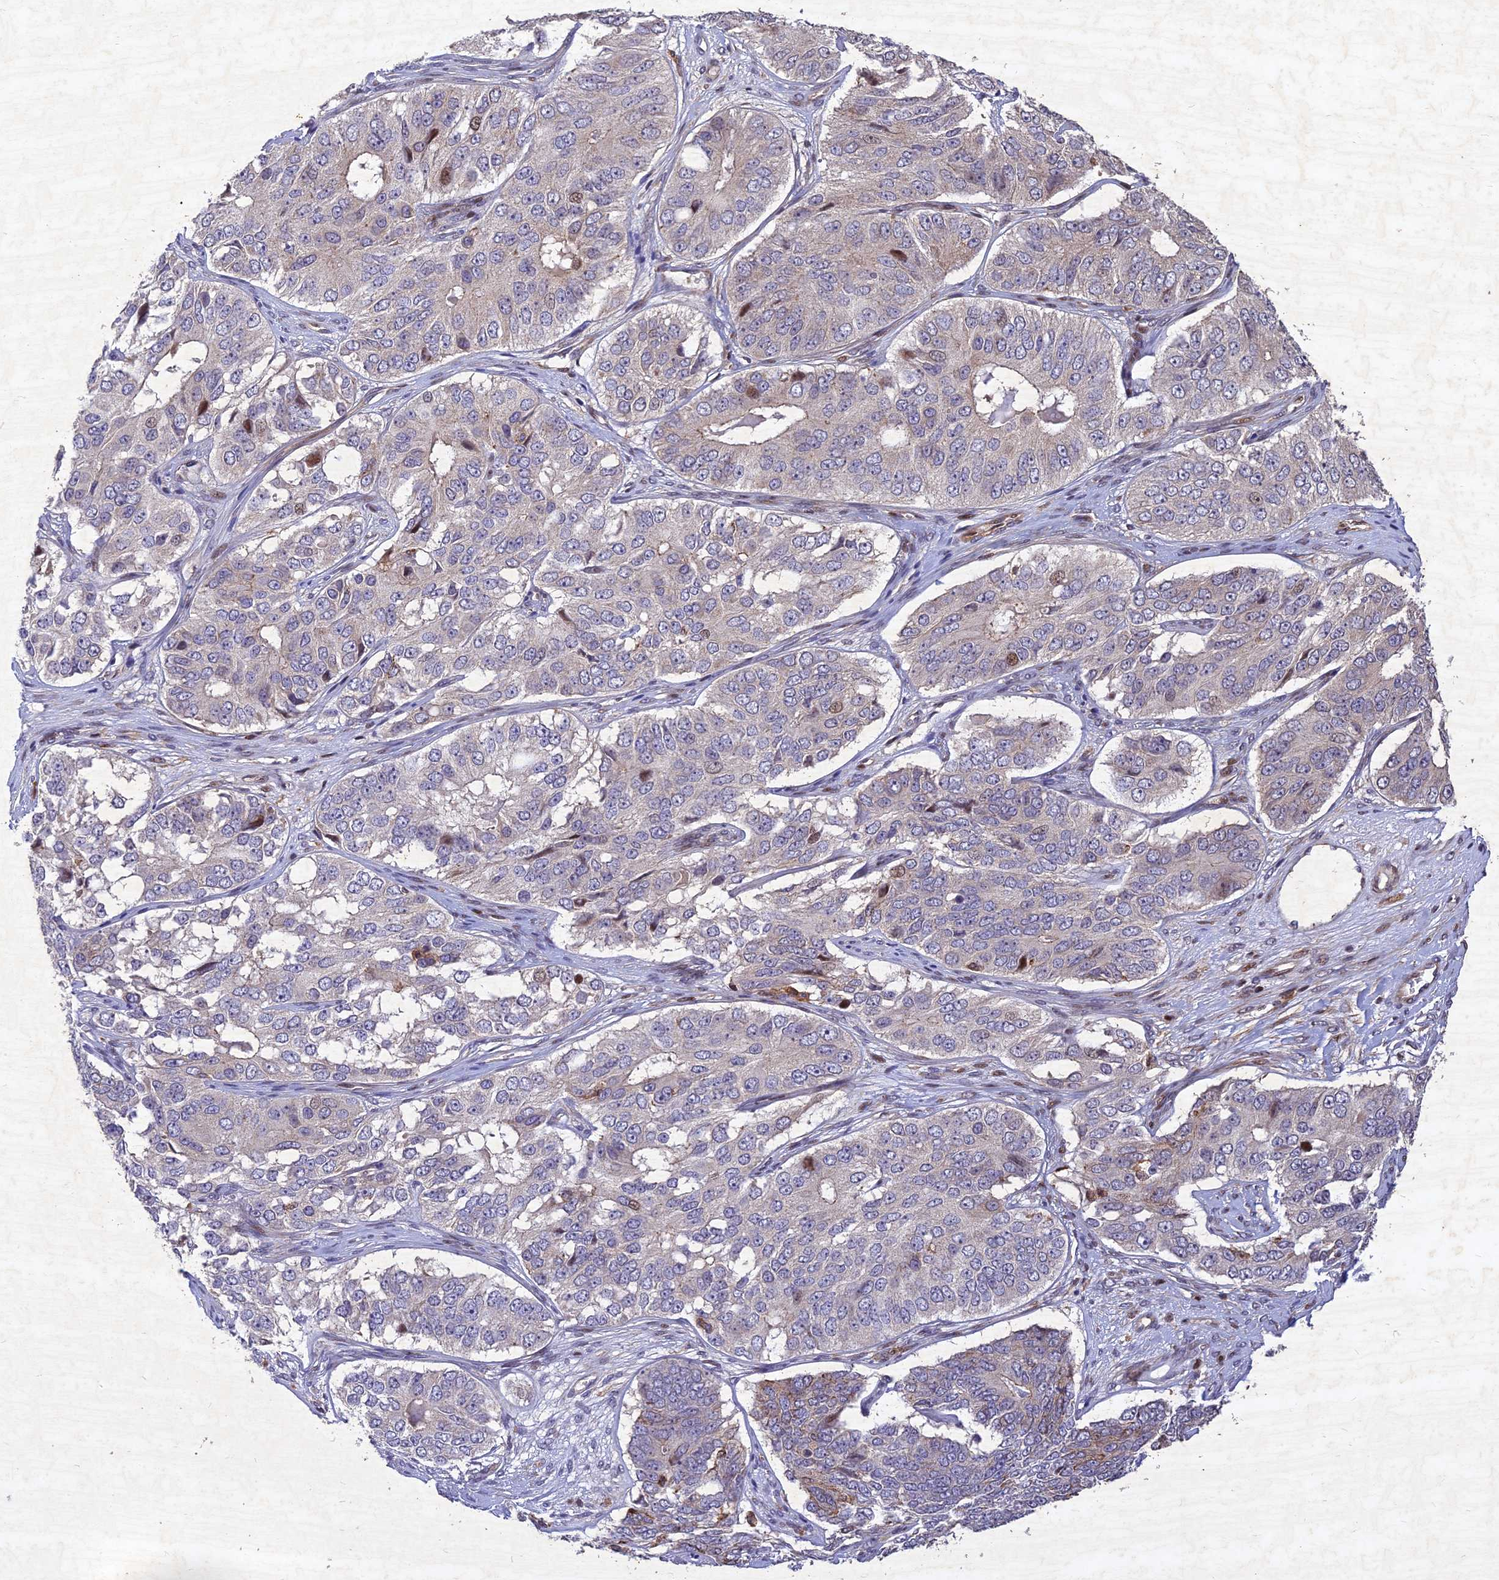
{"staining": {"intensity": "moderate", "quantity": "<25%", "location": "nuclear"}, "tissue": "ovarian cancer", "cell_type": "Tumor cells", "image_type": "cancer", "snomed": [{"axis": "morphology", "description": "Carcinoma, endometroid"}, {"axis": "topography", "description": "Ovary"}], "caption": "Immunohistochemical staining of ovarian endometroid carcinoma displays low levels of moderate nuclear protein positivity in about <25% of tumor cells. The staining was performed using DAB (3,3'-diaminobenzidine), with brown indicating positive protein expression. Nuclei are stained blue with hematoxylin.", "gene": "RELCH", "patient": {"sex": "female", "age": 51}}